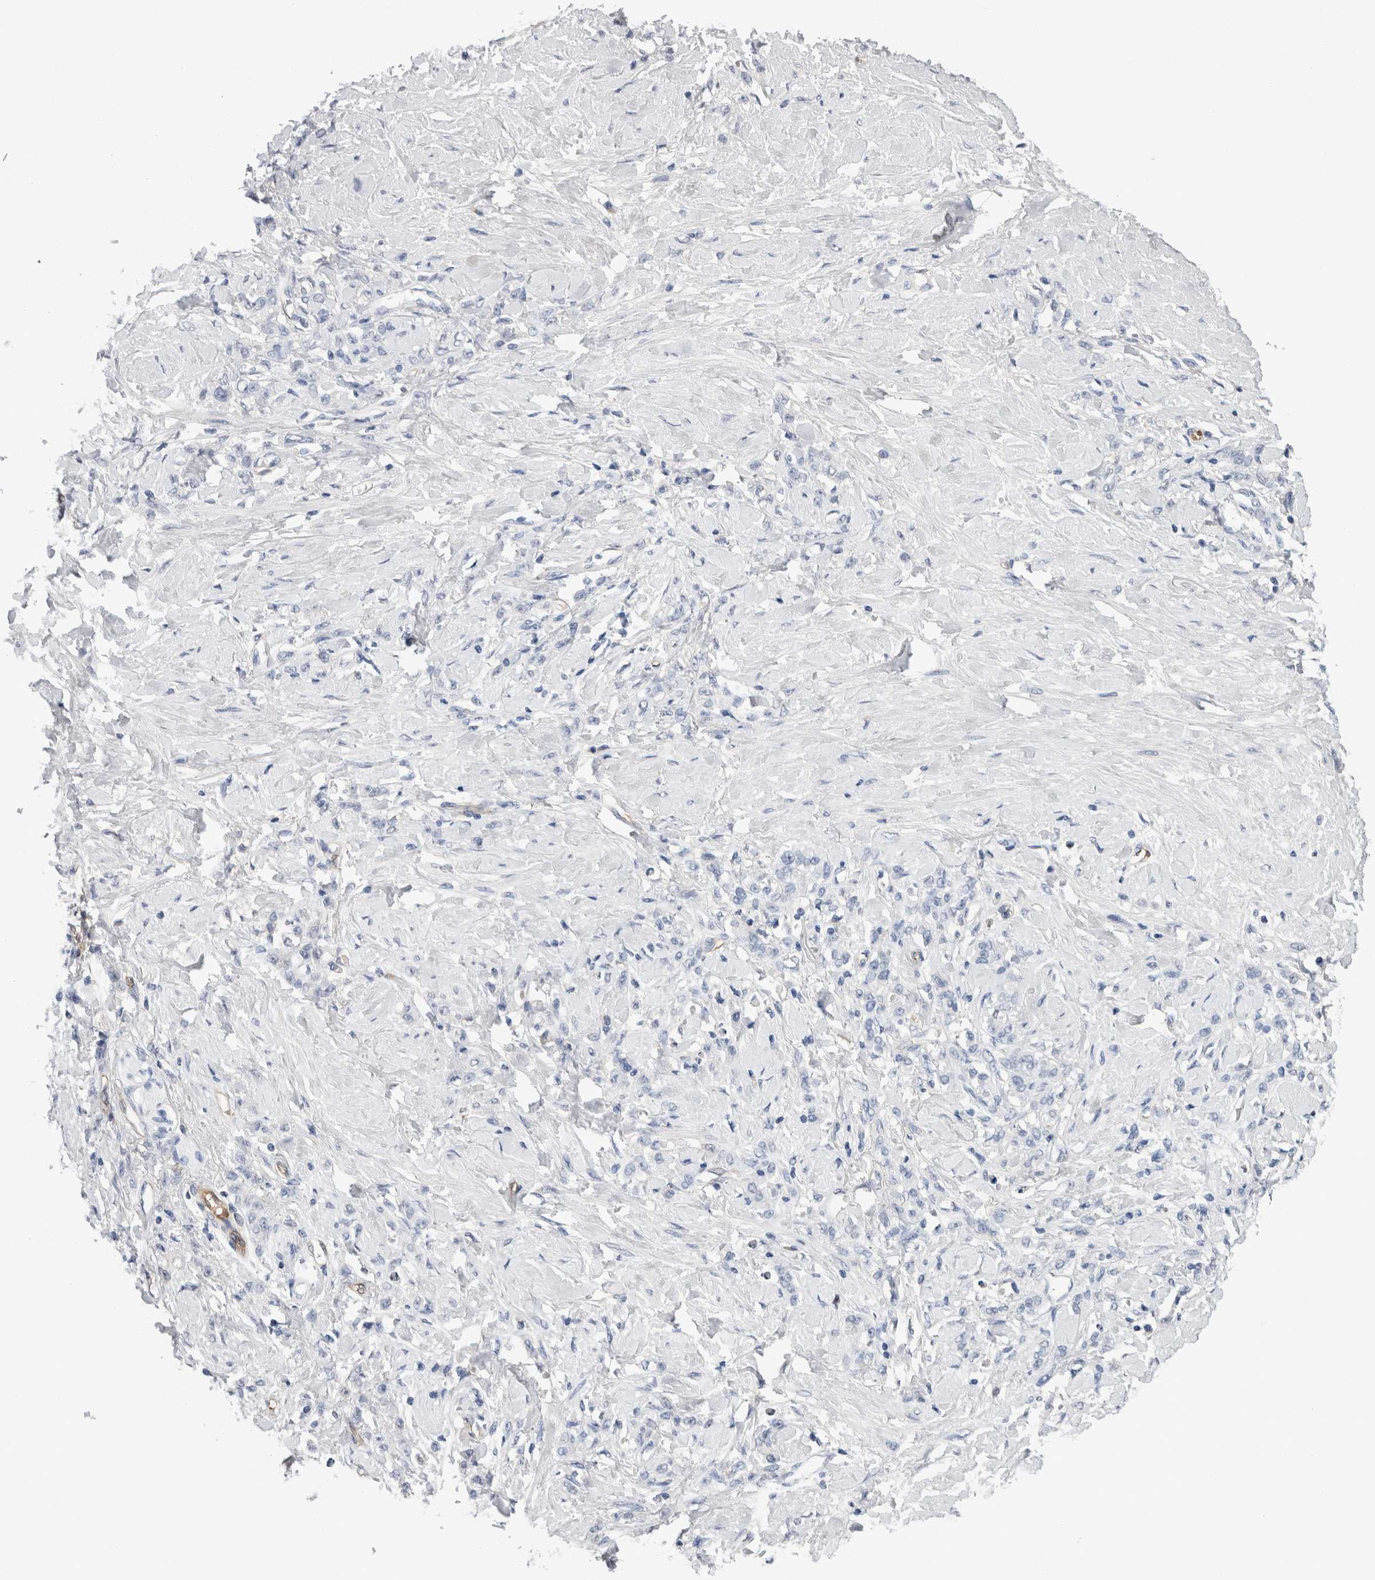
{"staining": {"intensity": "negative", "quantity": "none", "location": "none"}, "tissue": "stomach cancer", "cell_type": "Tumor cells", "image_type": "cancer", "snomed": [{"axis": "morphology", "description": "Adenocarcinoma, NOS"}, {"axis": "topography", "description": "Stomach"}], "caption": "This is an IHC image of human stomach cancer (adenocarcinoma). There is no staining in tumor cells.", "gene": "FABP4", "patient": {"sex": "male", "age": 82}}